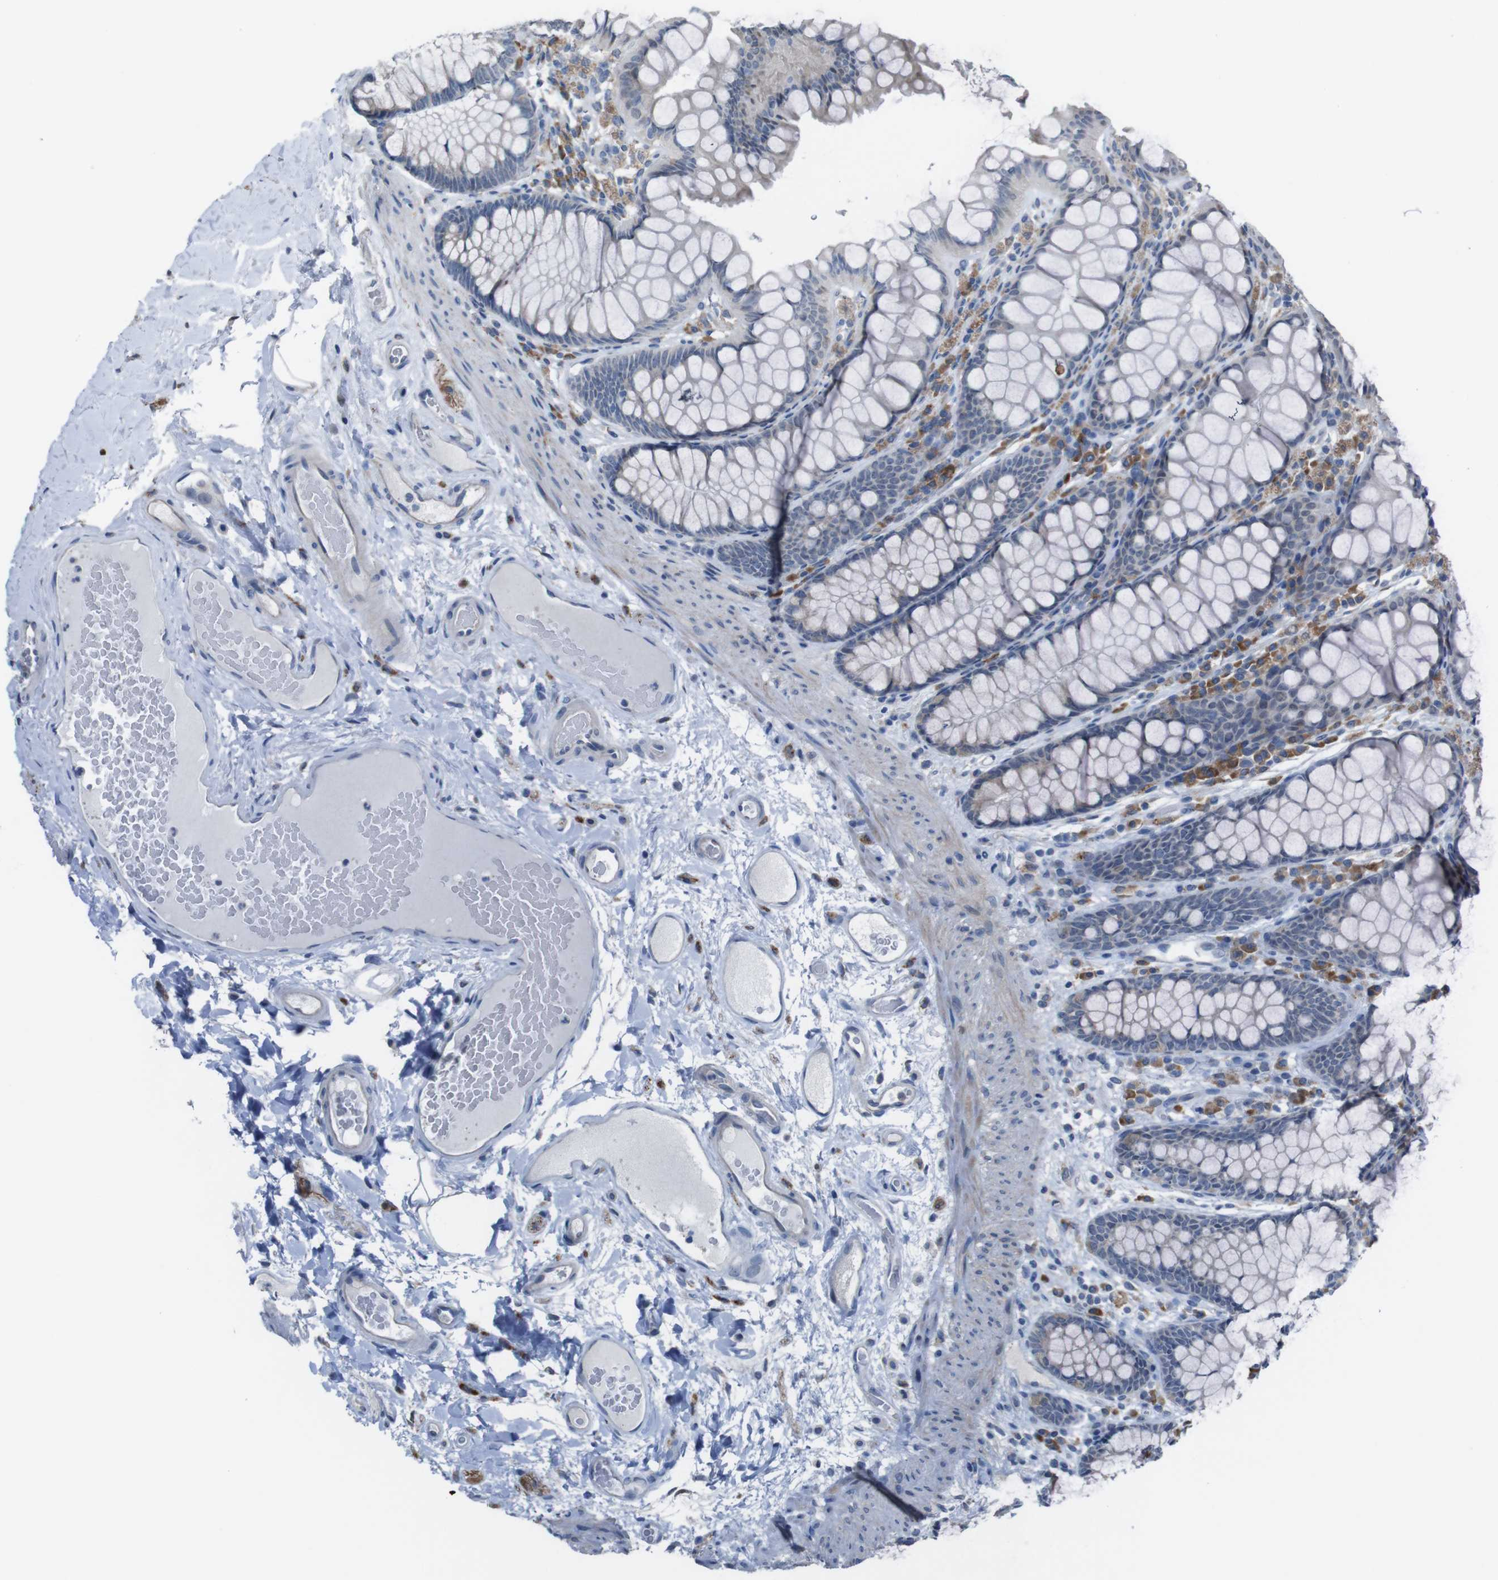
{"staining": {"intensity": "negative", "quantity": "none", "location": "none"}, "tissue": "colon", "cell_type": "Endothelial cells", "image_type": "normal", "snomed": [{"axis": "morphology", "description": "Normal tissue, NOS"}, {"axis": "topography", "description": "Colon"}], "caption": "Immunohistochemistry (IHC) photomicrograph of unremarkable colon stained for a protein (brown), which displays no expression in endothelial cells.", "gene": "CDH22", "patient": {"sex": "female", "age": 55}}